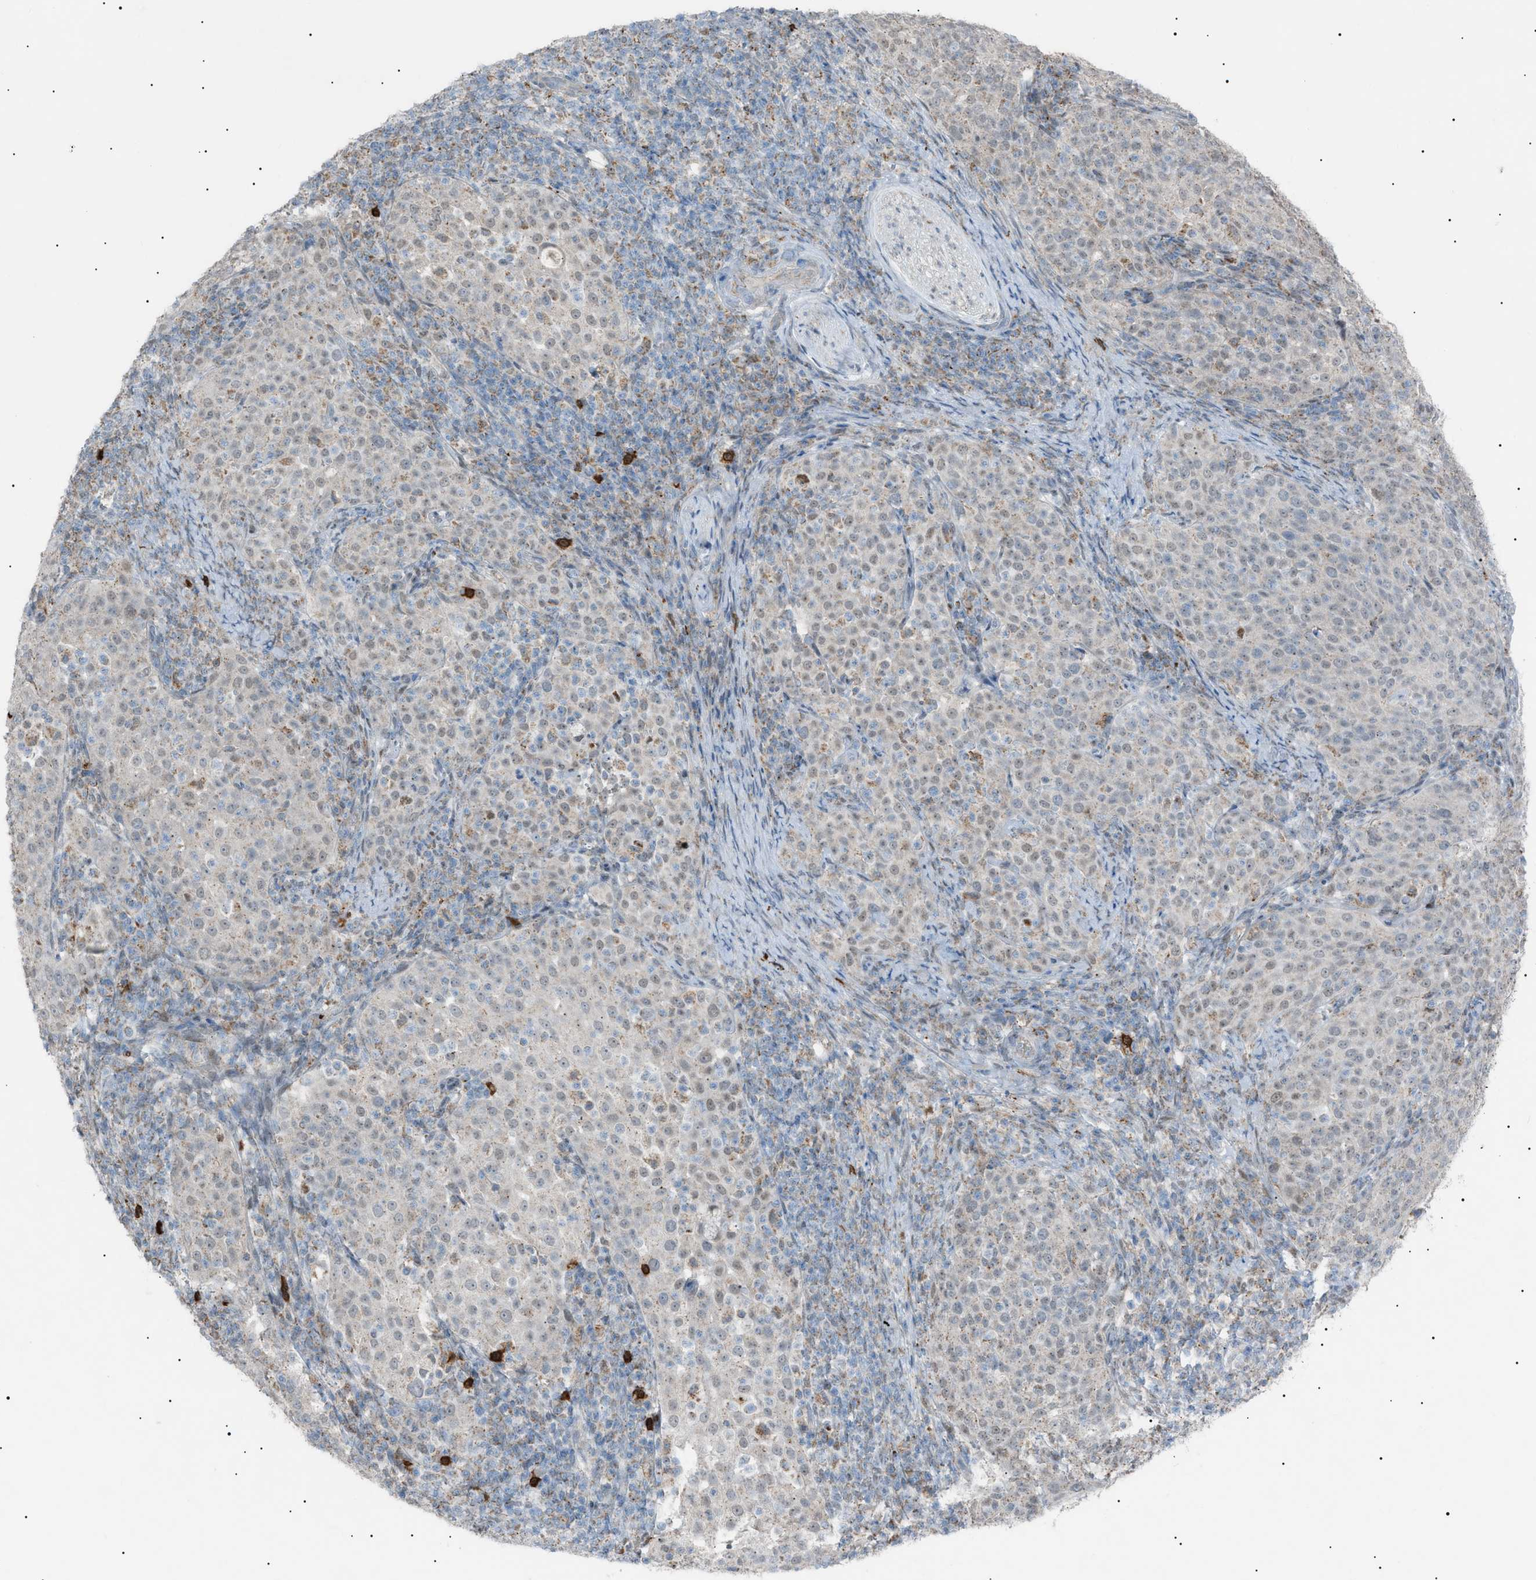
{"staining": {"intensity": "negative", "quantity": "none", "location": "none"}, "tissue": "cervical cancer", "cell_type": "Tumor cells", "image_type": "cancer", "snomed": [{"axis": "morphology", "description": "Squamous cell carcinoma, NOS"}, {"axis": "topography", "description": "Cervix"}], "caption": "This is an immunohistochemistry micrograph of human cervical cancer. There is no expression in tumor cells.", "gene": "ZNF516", "patient": {"sex": "female", "age": 51}}